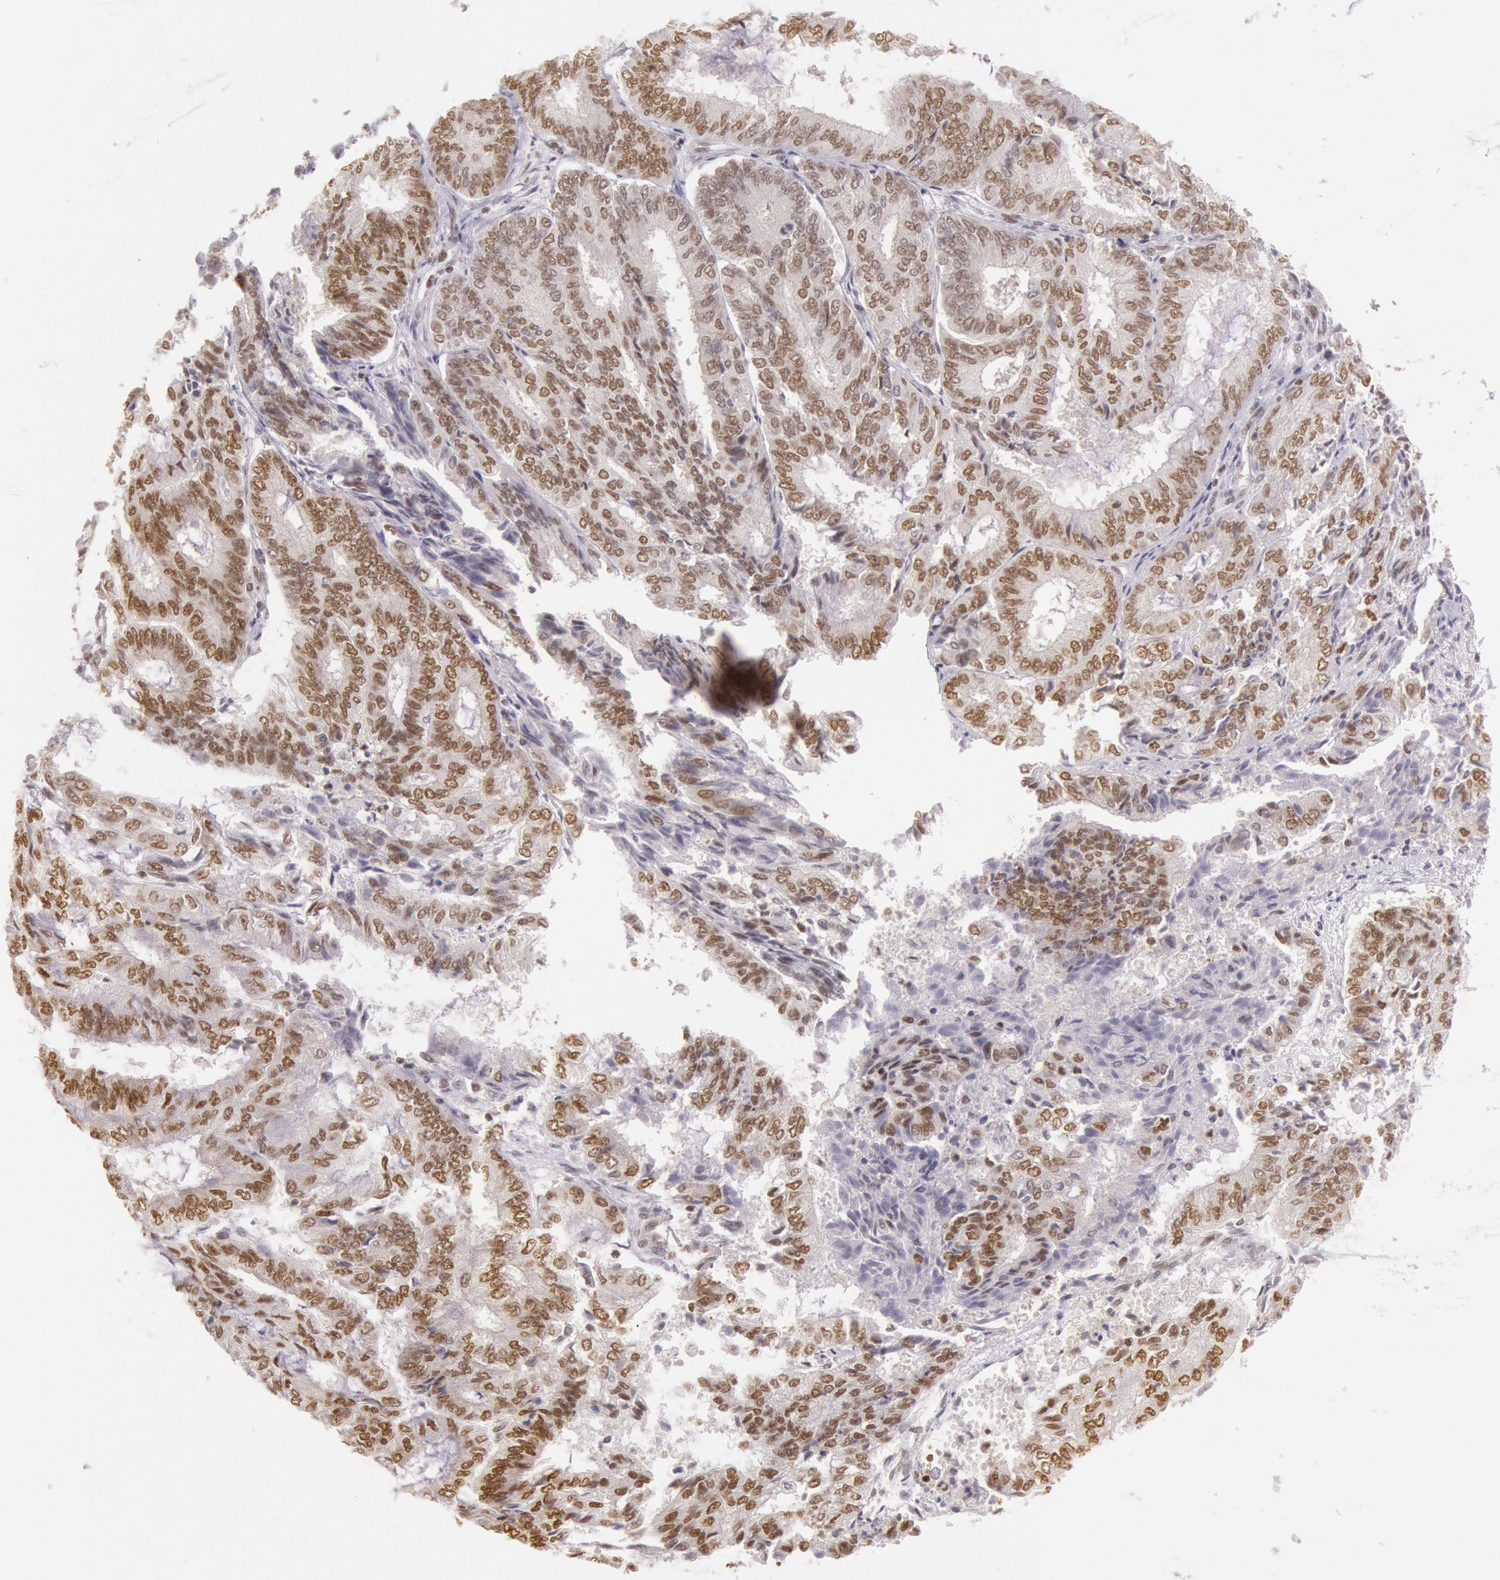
{"staining": {"intensity": "strong", "quantity": ">75%", "location": "nuclear"}, "tissue": "endometrial cancer", "cell_type": "Tumor cells", "image_type": "cancer", "snomed": [{"axis": "morphology", "description": "Adenocarcinoma, NOS"}, {"axis": "topography", "description": "Endometrium"}], "caption": "An immunohistochemistry micrograph of tumor tissue is shown. Protein staining in brown highlights strong nuclear positivity in endometrial adenocarcinoma within tumor cells.", "gene": "ESS2", "patient": {"sex": "female", "age": 59}}